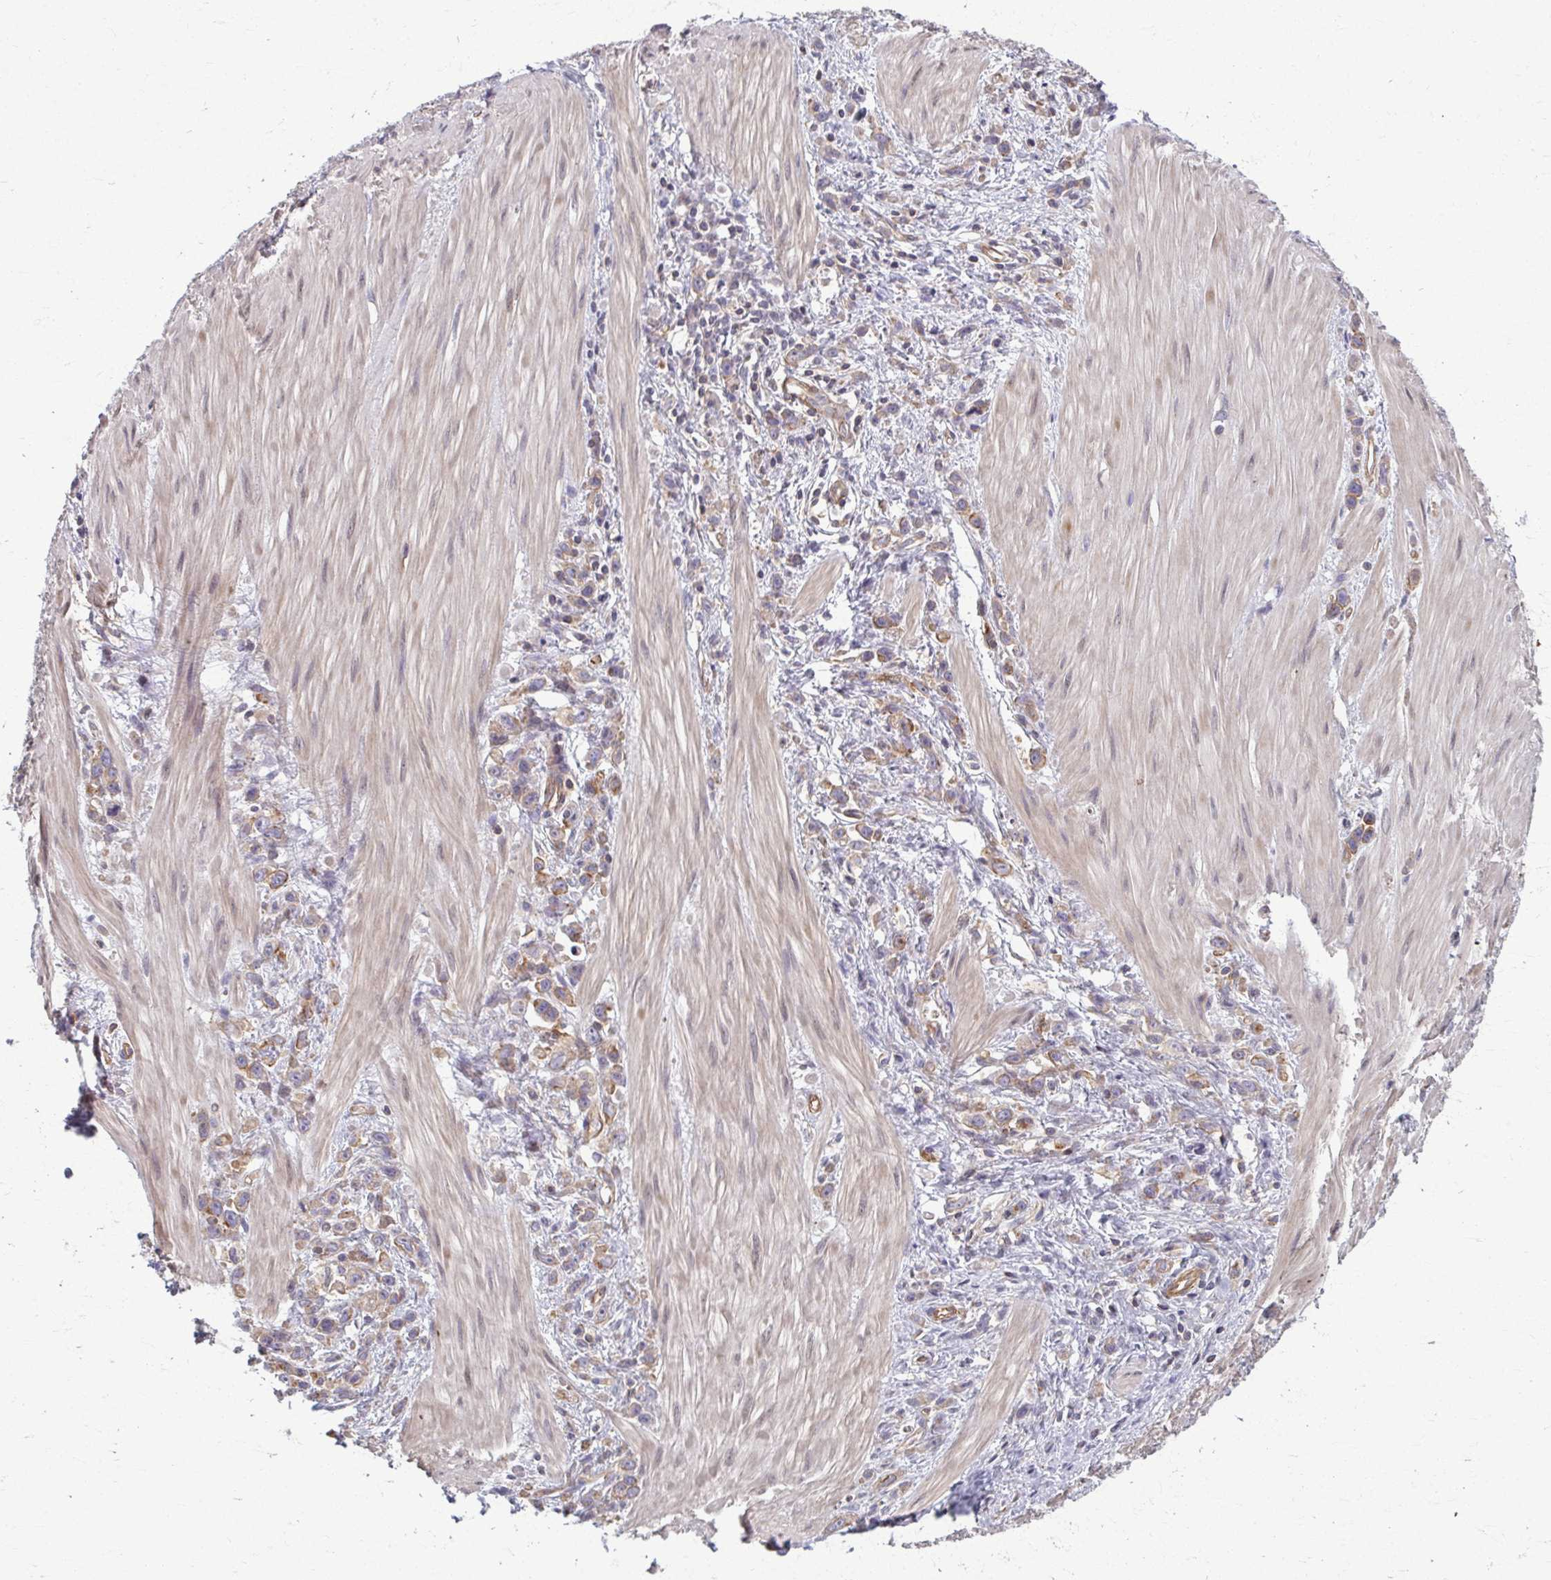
{"staining": {"intensity": "weak", "quantity": "25%-75%", "location": "cytoplasmic/membranous"}, "tissue": "stomach cancer", "cell_type": "Tumor cells", "image_type": "cancer", "snomed": [{"axis": "morphology", "description": "Adenocarcinoma, NOS"}, {"axis": "topography", "description": "Stomach"}], "caption": "Immunohistochemistry micrograph of stomach cancer (adenocarcinoma) stained for a protein (brown), which exhibits low levels of weak cytoplasmic/membranous expression in about 25%-75% of tumor cells.", "gene": "EID2B", "patient": {"sex": "male", "age": 47}}